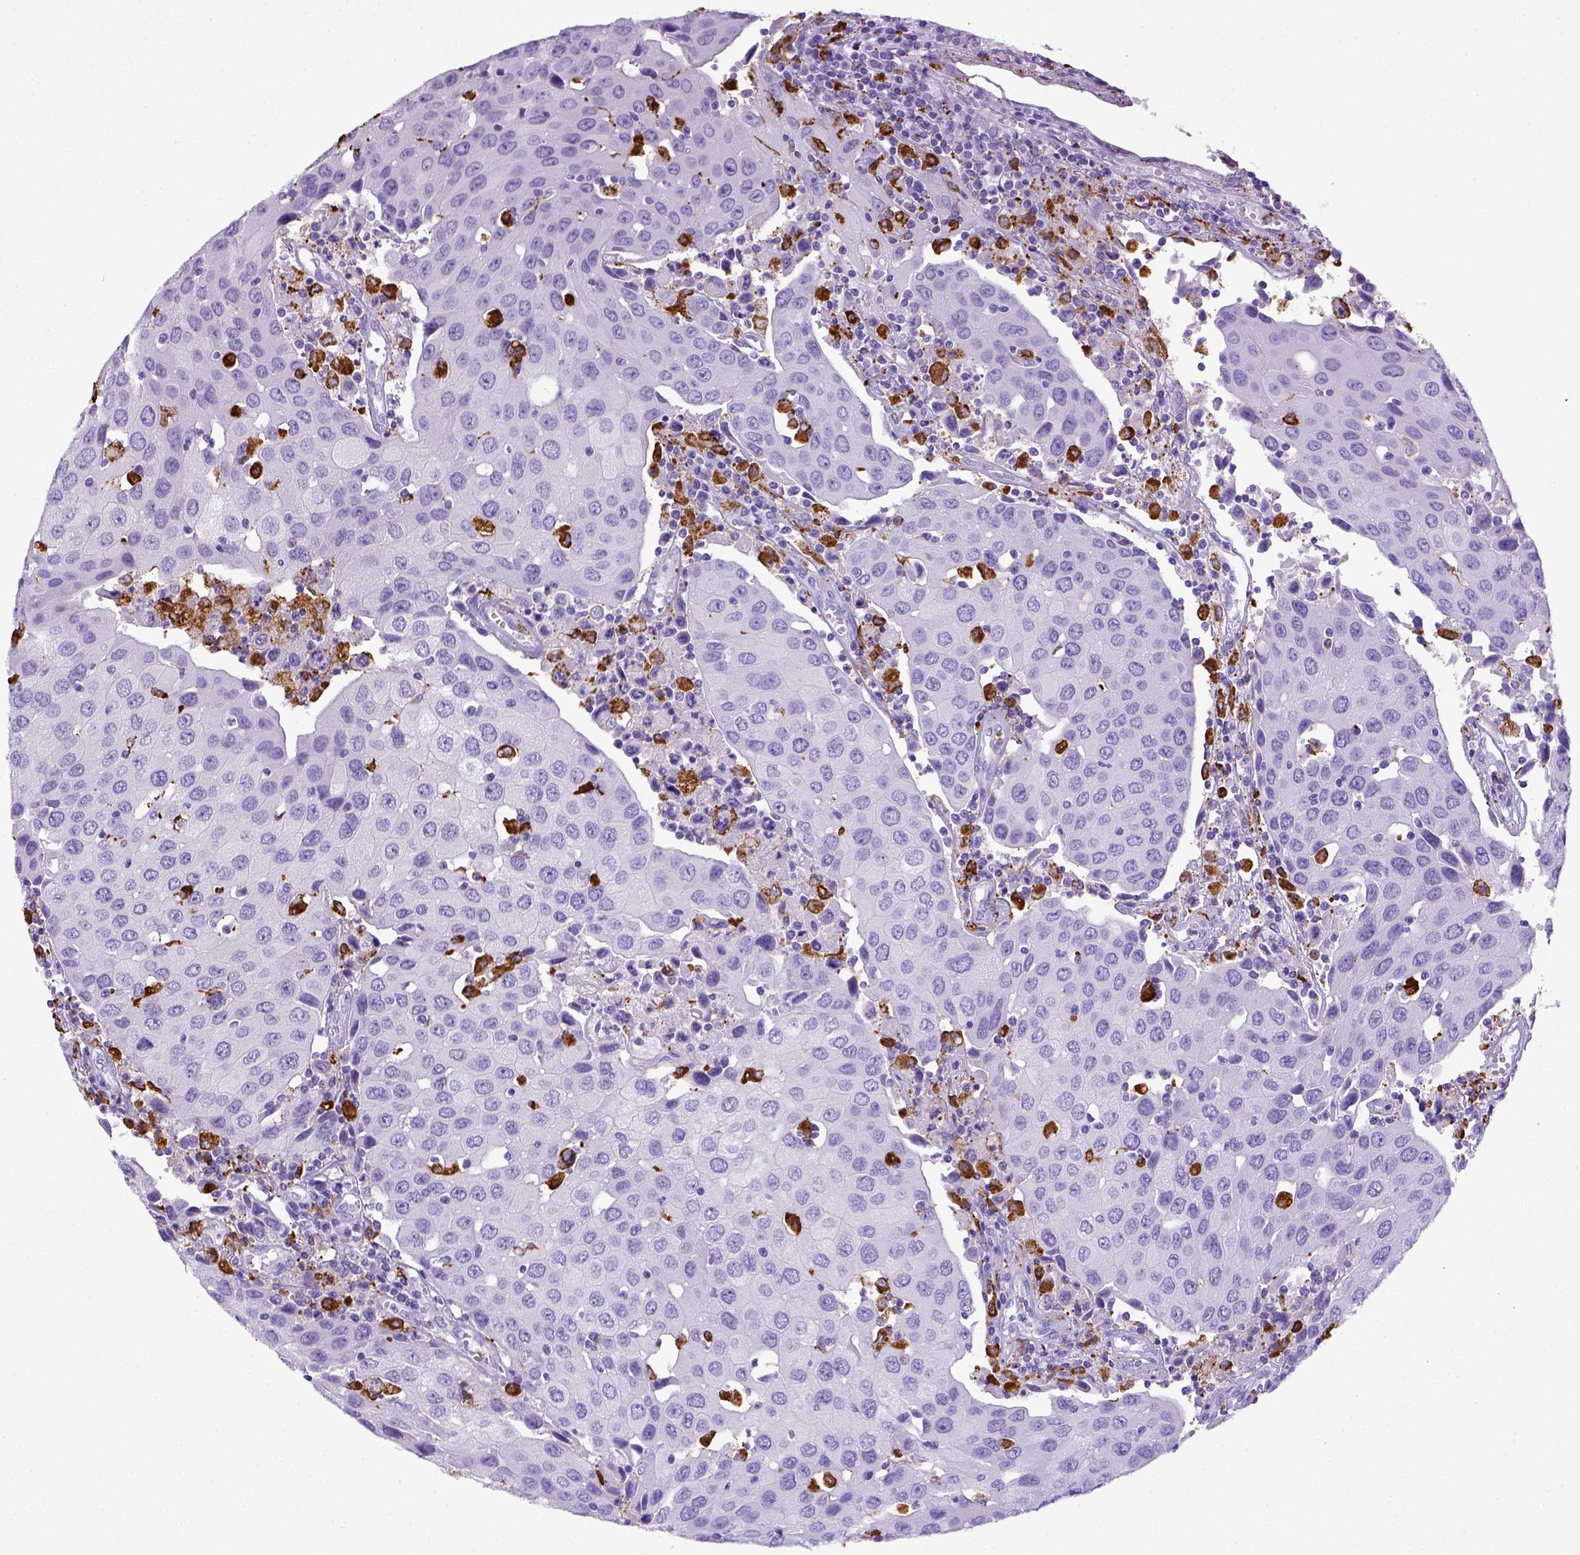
{"staining": {"intensity": "negative", "quantity": "none", "location": "none"}, "tissue": "urothelial cancer", "cell_type": "Tumor cells", "image_type": "cancer", "snomed": [{"axis": "morphology", "description": "Urothelial carcinoma, High grade"}, {"axis": "topography", "description": "Urinary bladder"}], "caption": "There is no significant positivity in tumor cells of high-grade urothelial carcinoma. (Brightfield microscopy of DAB (3,3'-diaminobenzidine) IHC at high magnification).", "gene": "CD68", "patient": {"sex": "female", "age": 85}}